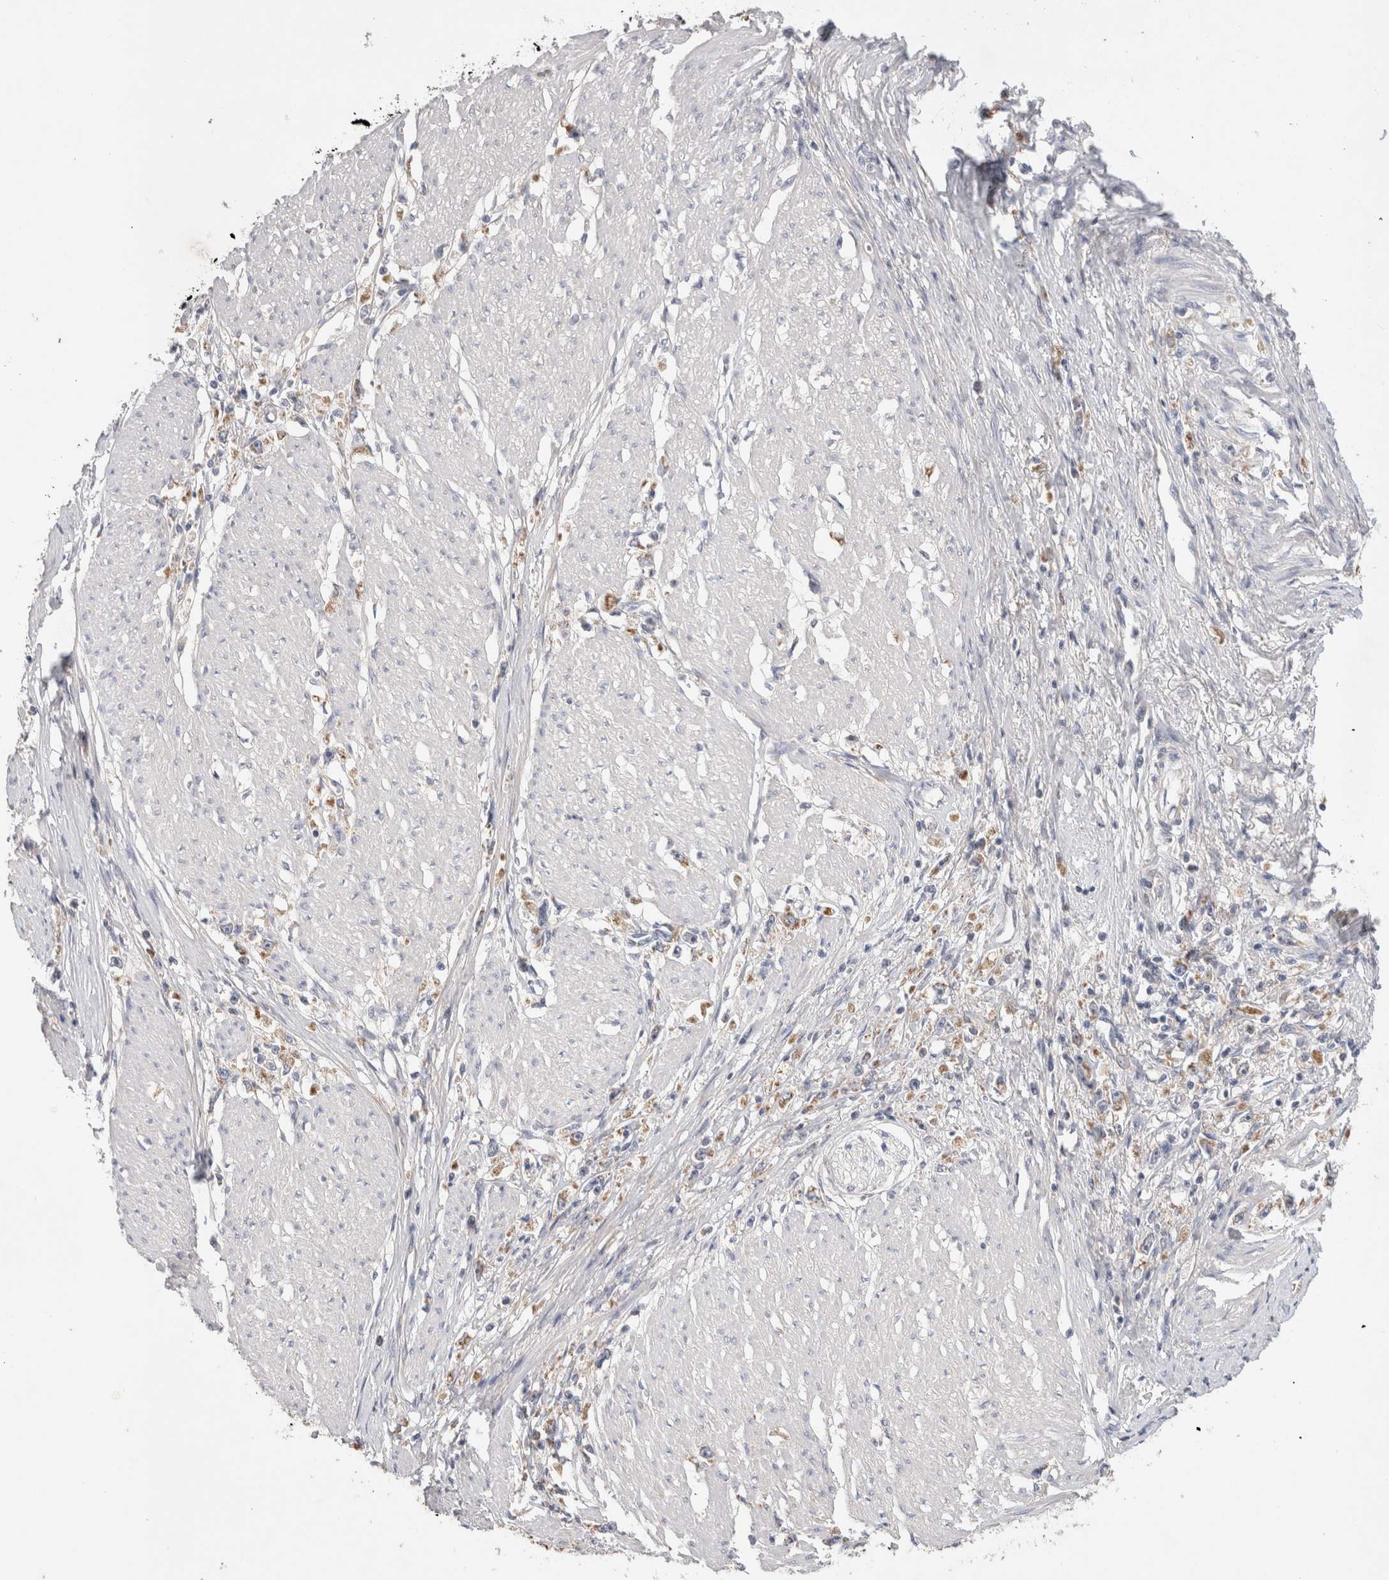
{"staining": {"intensity": "weak", "quantity": "25%-75%", "location": "cytoplasmic/membranous"}, "tissue": "stomach cancer", "cell_type": "Tumor cells", "image_type": "cancer", "snomed": [{"axis": "morphology", "description": "Adenocarcinoma, NOS"}, {"axis": "topography", "description": "Stomach"}], "caption": "Protein expression analysis of stomach cancer shows weak cytoplasmic/membranous expression in about 25%-75% of tumor cells.", "gene": "IARS2", "patient": {"sex": "female", "age": 59}}